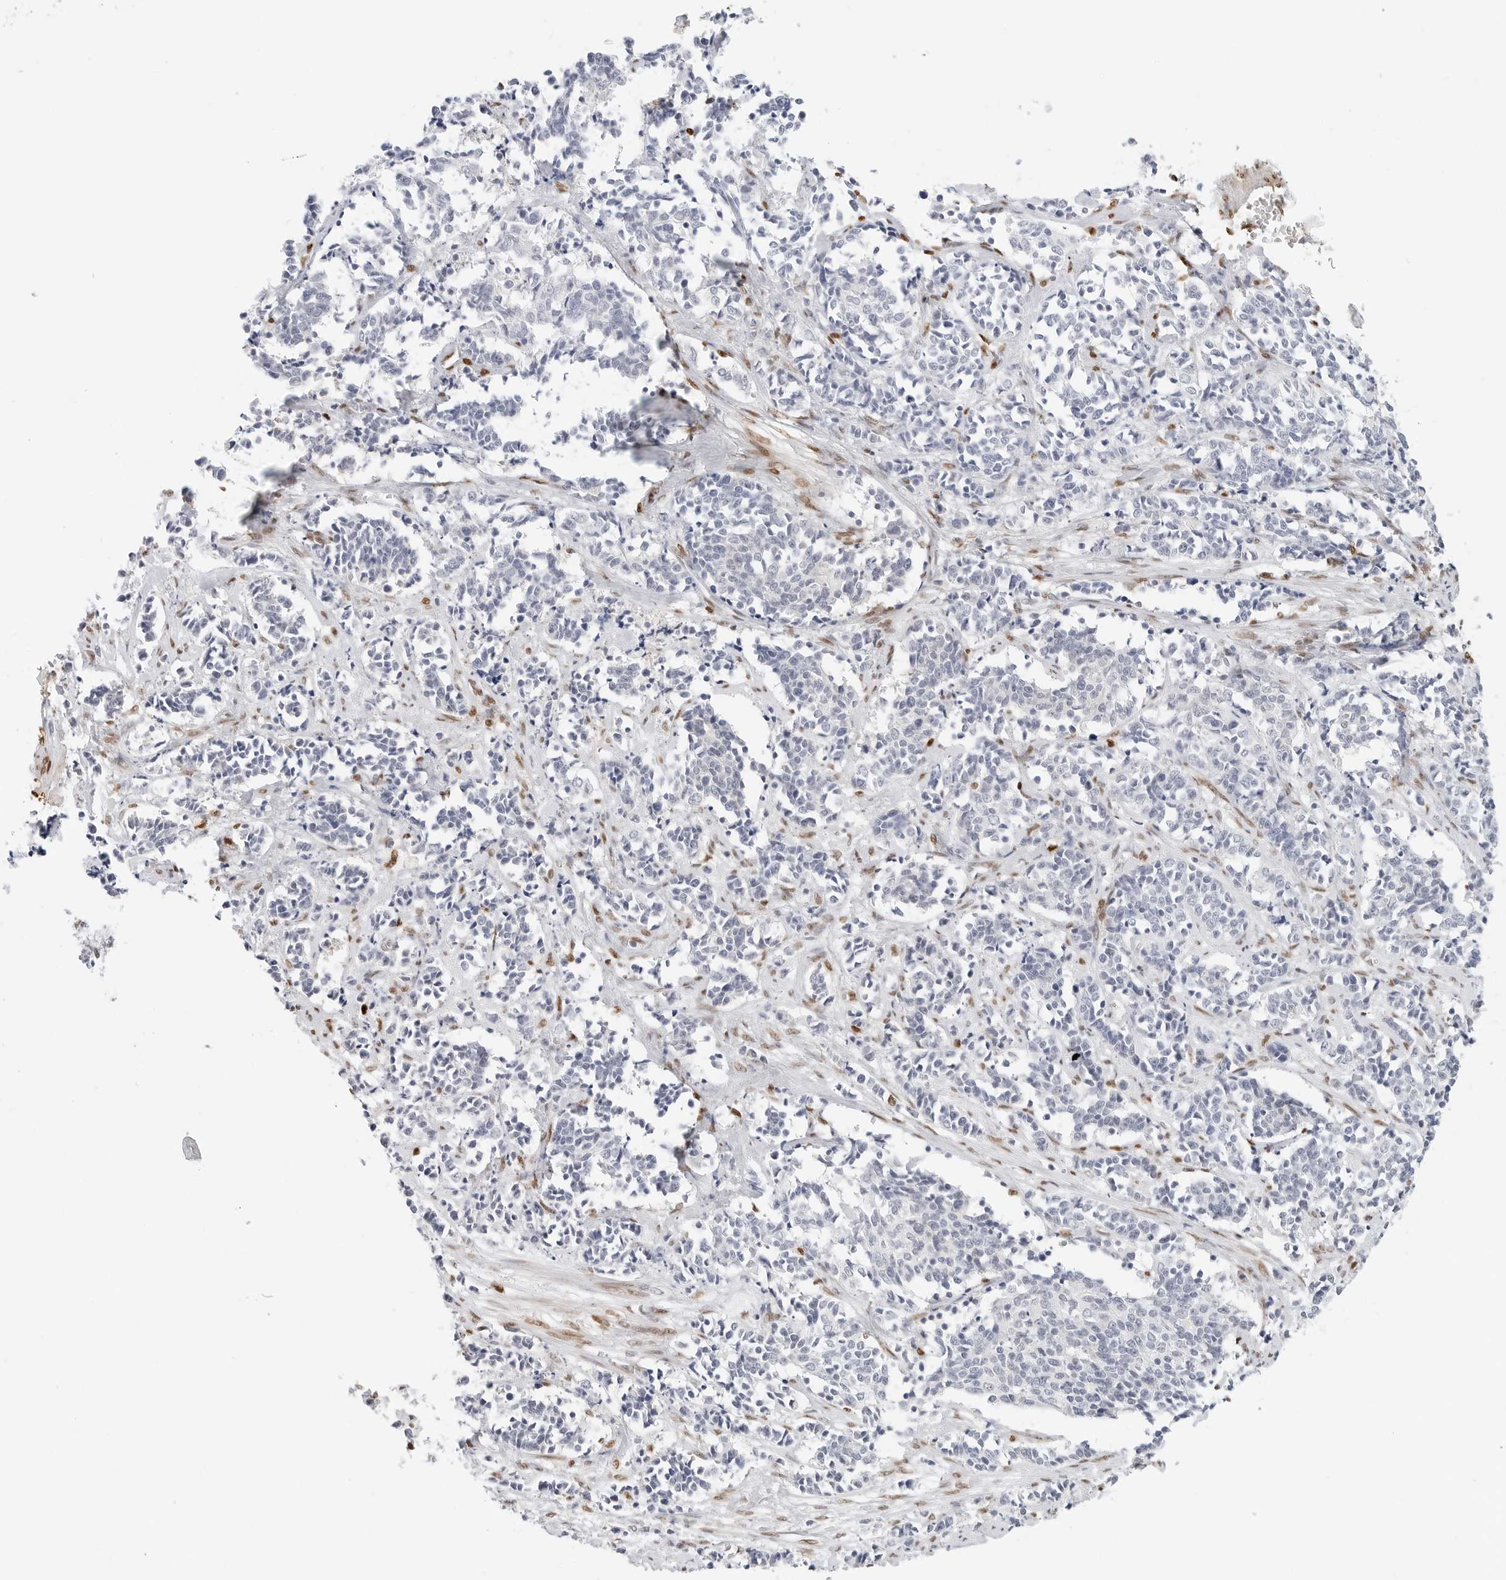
{"staining": {"intensity": "negative", "quantity": "none", "location": "none"}, "tissue": "cervical cancer", "cell_type": "Tumor cells", "image_type": "cancer", "snomed": [{"axis": "morphology", "description": "Normal tissue, NOS"}, {"axis": "morphology", "description": "Squamous cell carcinoma, NOS"}, {"axis": "topography", "description": "Cervix"}], "caption": "The micrograph shows no staining of tumor cells in squamous cell carcinoma (cervical). (Brightfield microscopy of DAB IHC at high magnification).", "gene": "SPIDR", "patient": {"sex": "female", "age": 35}}